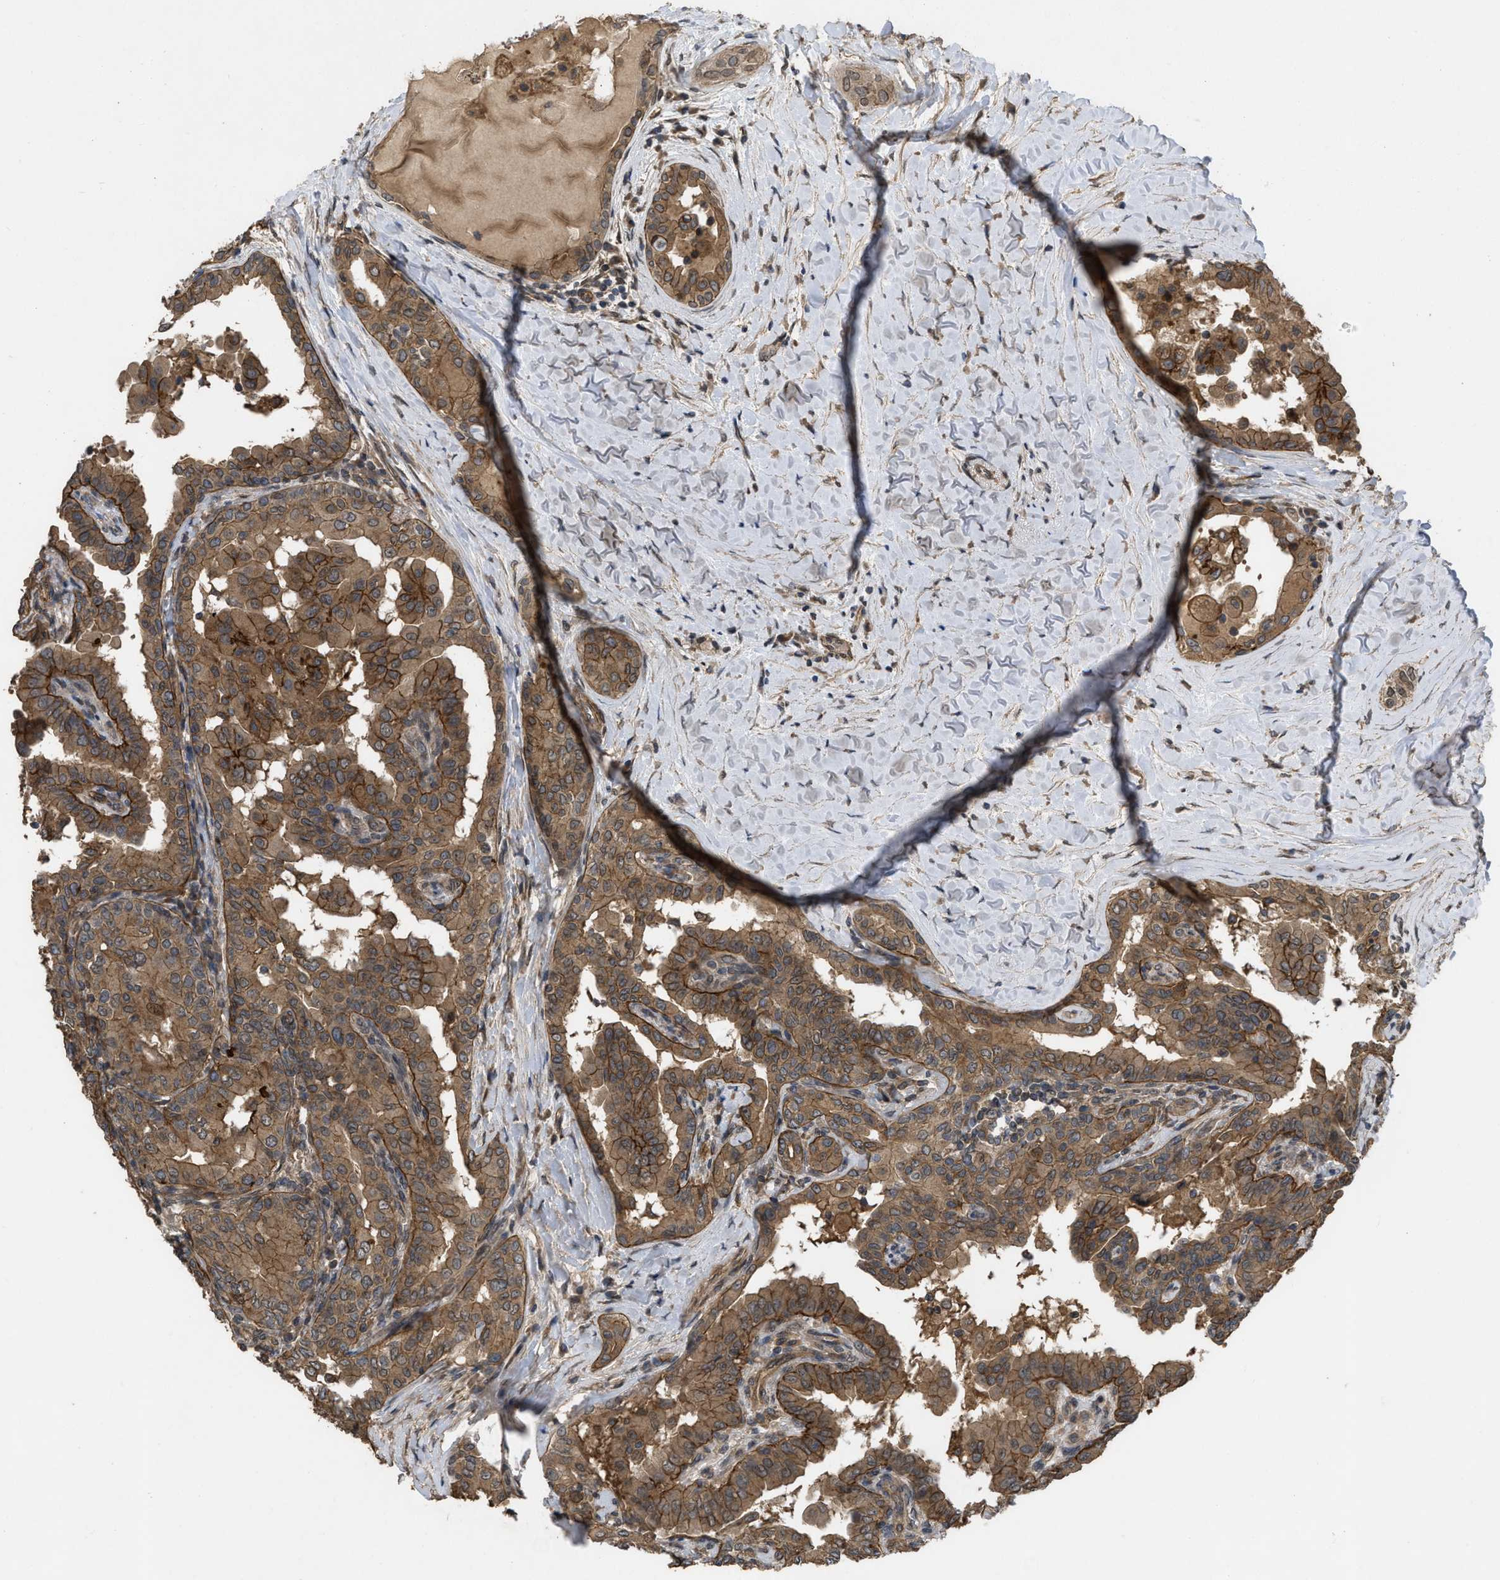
{"staining": {"intensity": "moderate", "quantity": ">75%", "location": "cytoplasmic/membranous"}, "tissue": "thyroid cancer", "cell_type": "Tumor cells", "image_type": "cancer", "snomed": [{"axis": "morphology", "description": "Papillary adenocarcinoma, NOS"}, {"axis": "topography", "description": "Thyroid gland"}], "caption": "DAB immunohistochemical staining of thyroid cancer (papillary adenocarcinoma) shows moderate cytoplasmic/membranous protein expression in approximately >75% of tumor cells.", "gene": "UTRN", "patient": {"sex": "male", "age": 33}}